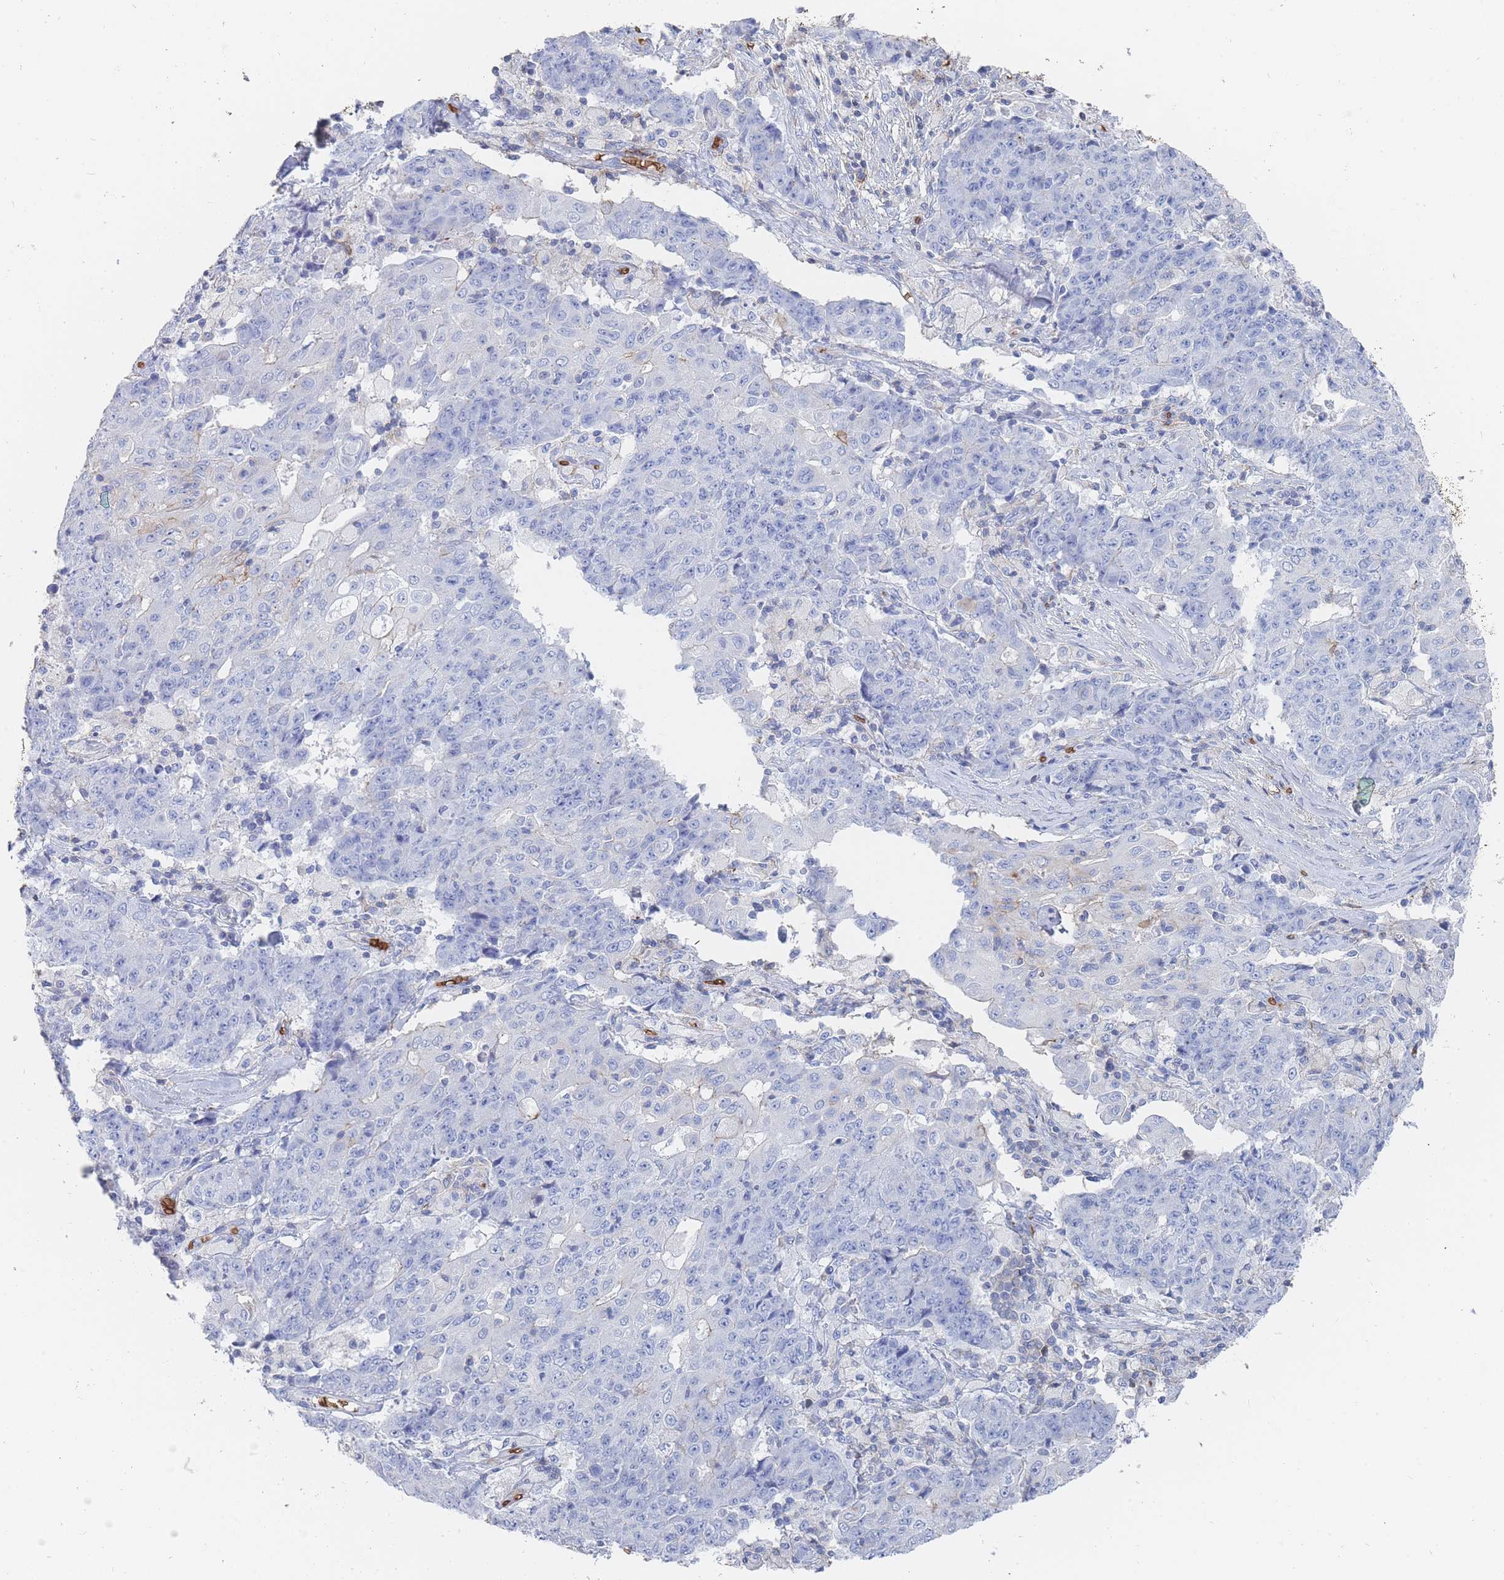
{"staining": {"intensity": "negative", "quantity": "none", "location": "none"}, "tissue": "ovarian cancer", "cell_type": "Tumor cells", "image_type": "cancer", "snomed": [{"axis": "morphology", "description": "Carcinoma, endometroid"}, {"axis": "topography", "description": "Ovary"}], "caption": "The histopathology image exhibits no significant positivity in tumor cells of ovarian cancer (endometroid carcinoma).", "gene": "SLC2A1", "patient": {"sex": "female", "age": 42}}